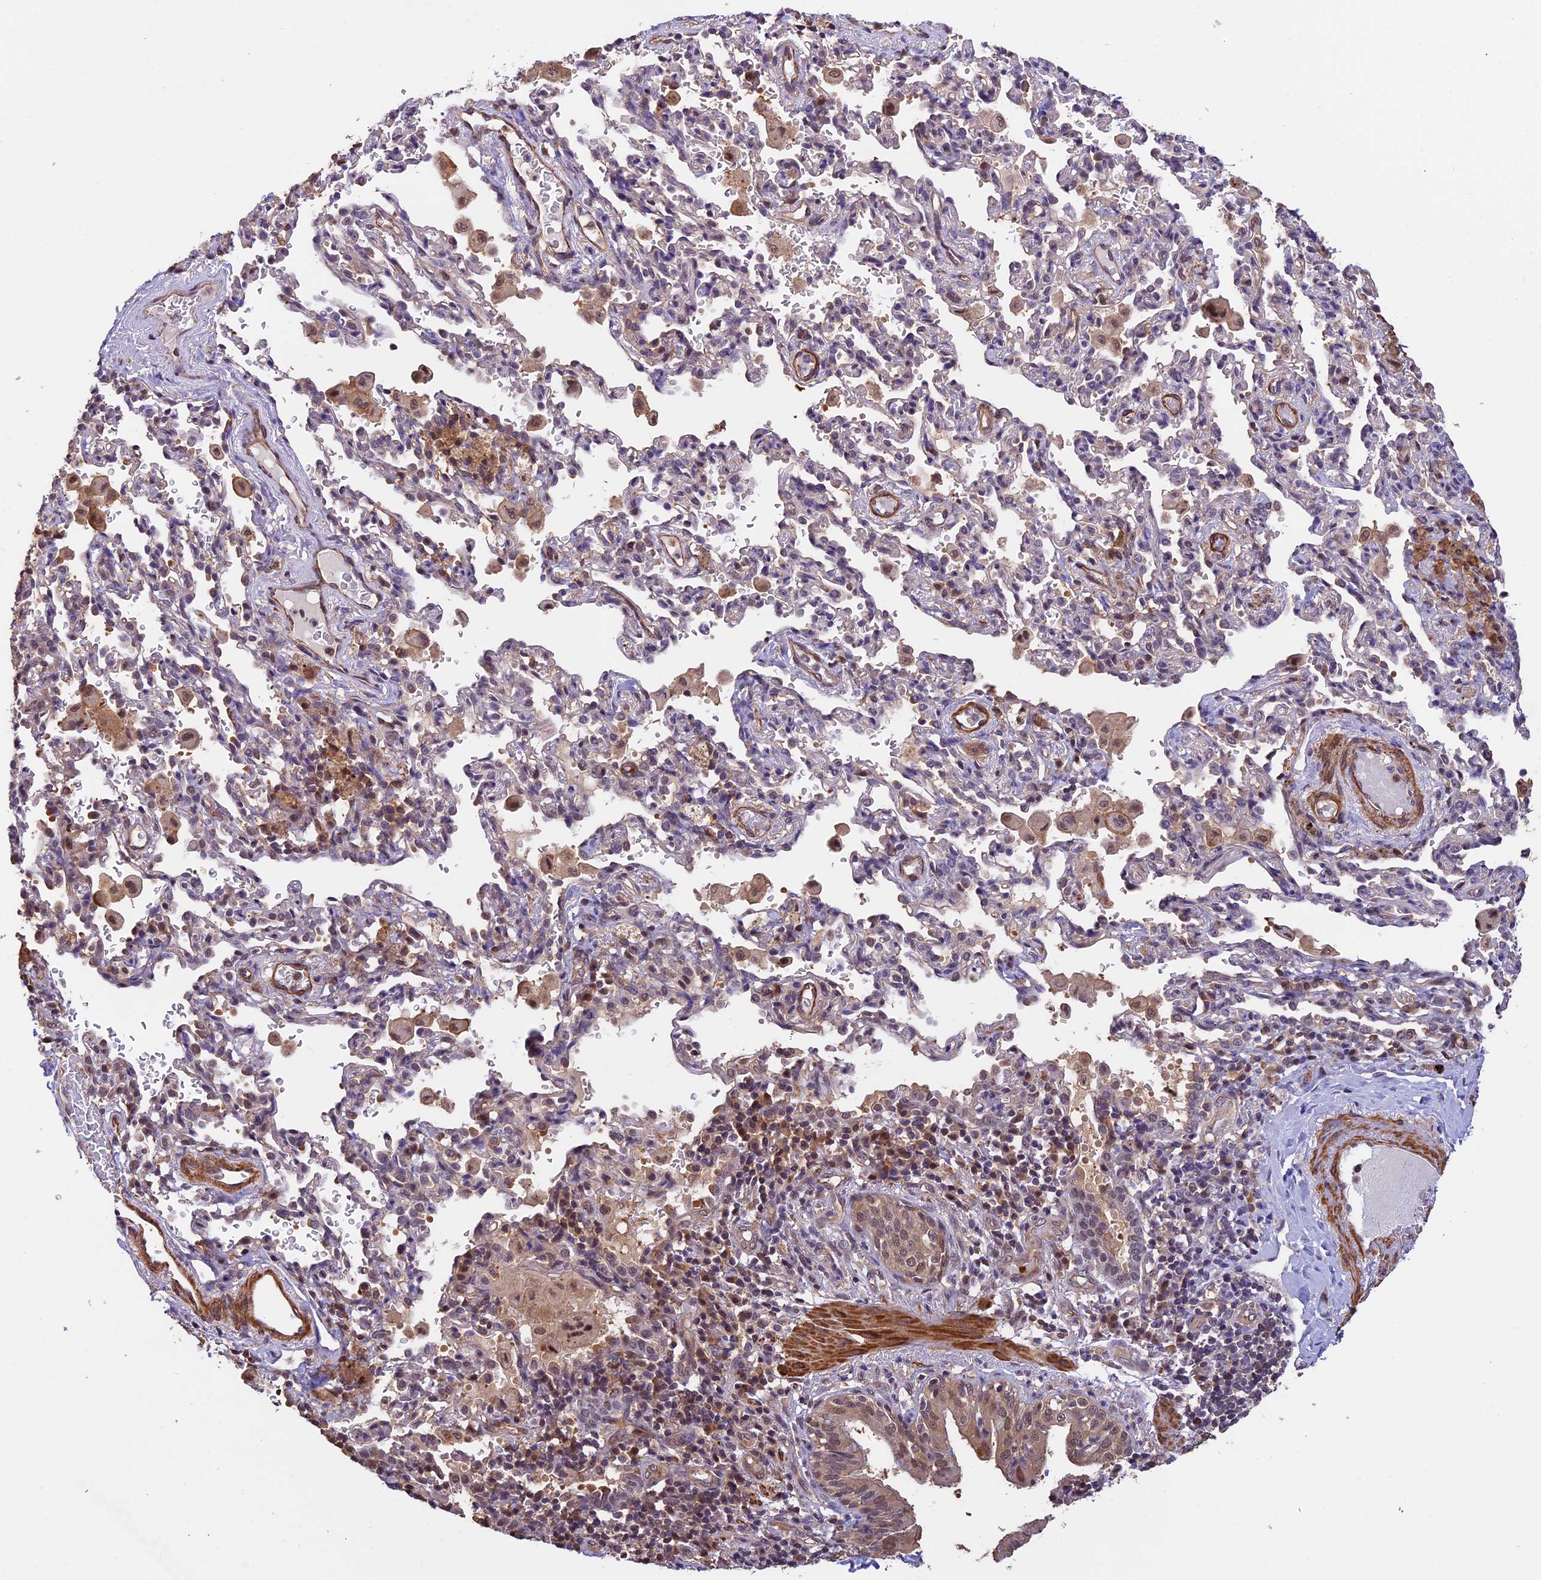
{"staining": {"intensity": "moderate", "quantity": ">75%", "location": "cytoplasmic/membranous"}, "tissue": "bronchus", "cell_type": "Respiratory epithelial cells", "image_type": "normal", "snomed": [{"axis": "morphology", "description": "Normal tissue, NOS"}, {"axis": "topography", "description": "Cartilage tissue"}, {"axis": "topography", "description": "Bronchus"}], "caption": "A photomicrograph showing moderate cytoplasmic/membranous expression in about >75% of respiratory epithelial cells in unremarkable bronchus, as visualized by brown immunohistochemical staining.", "gene": "PSMB3", "patient": {"sex": "female", "age": 36}}